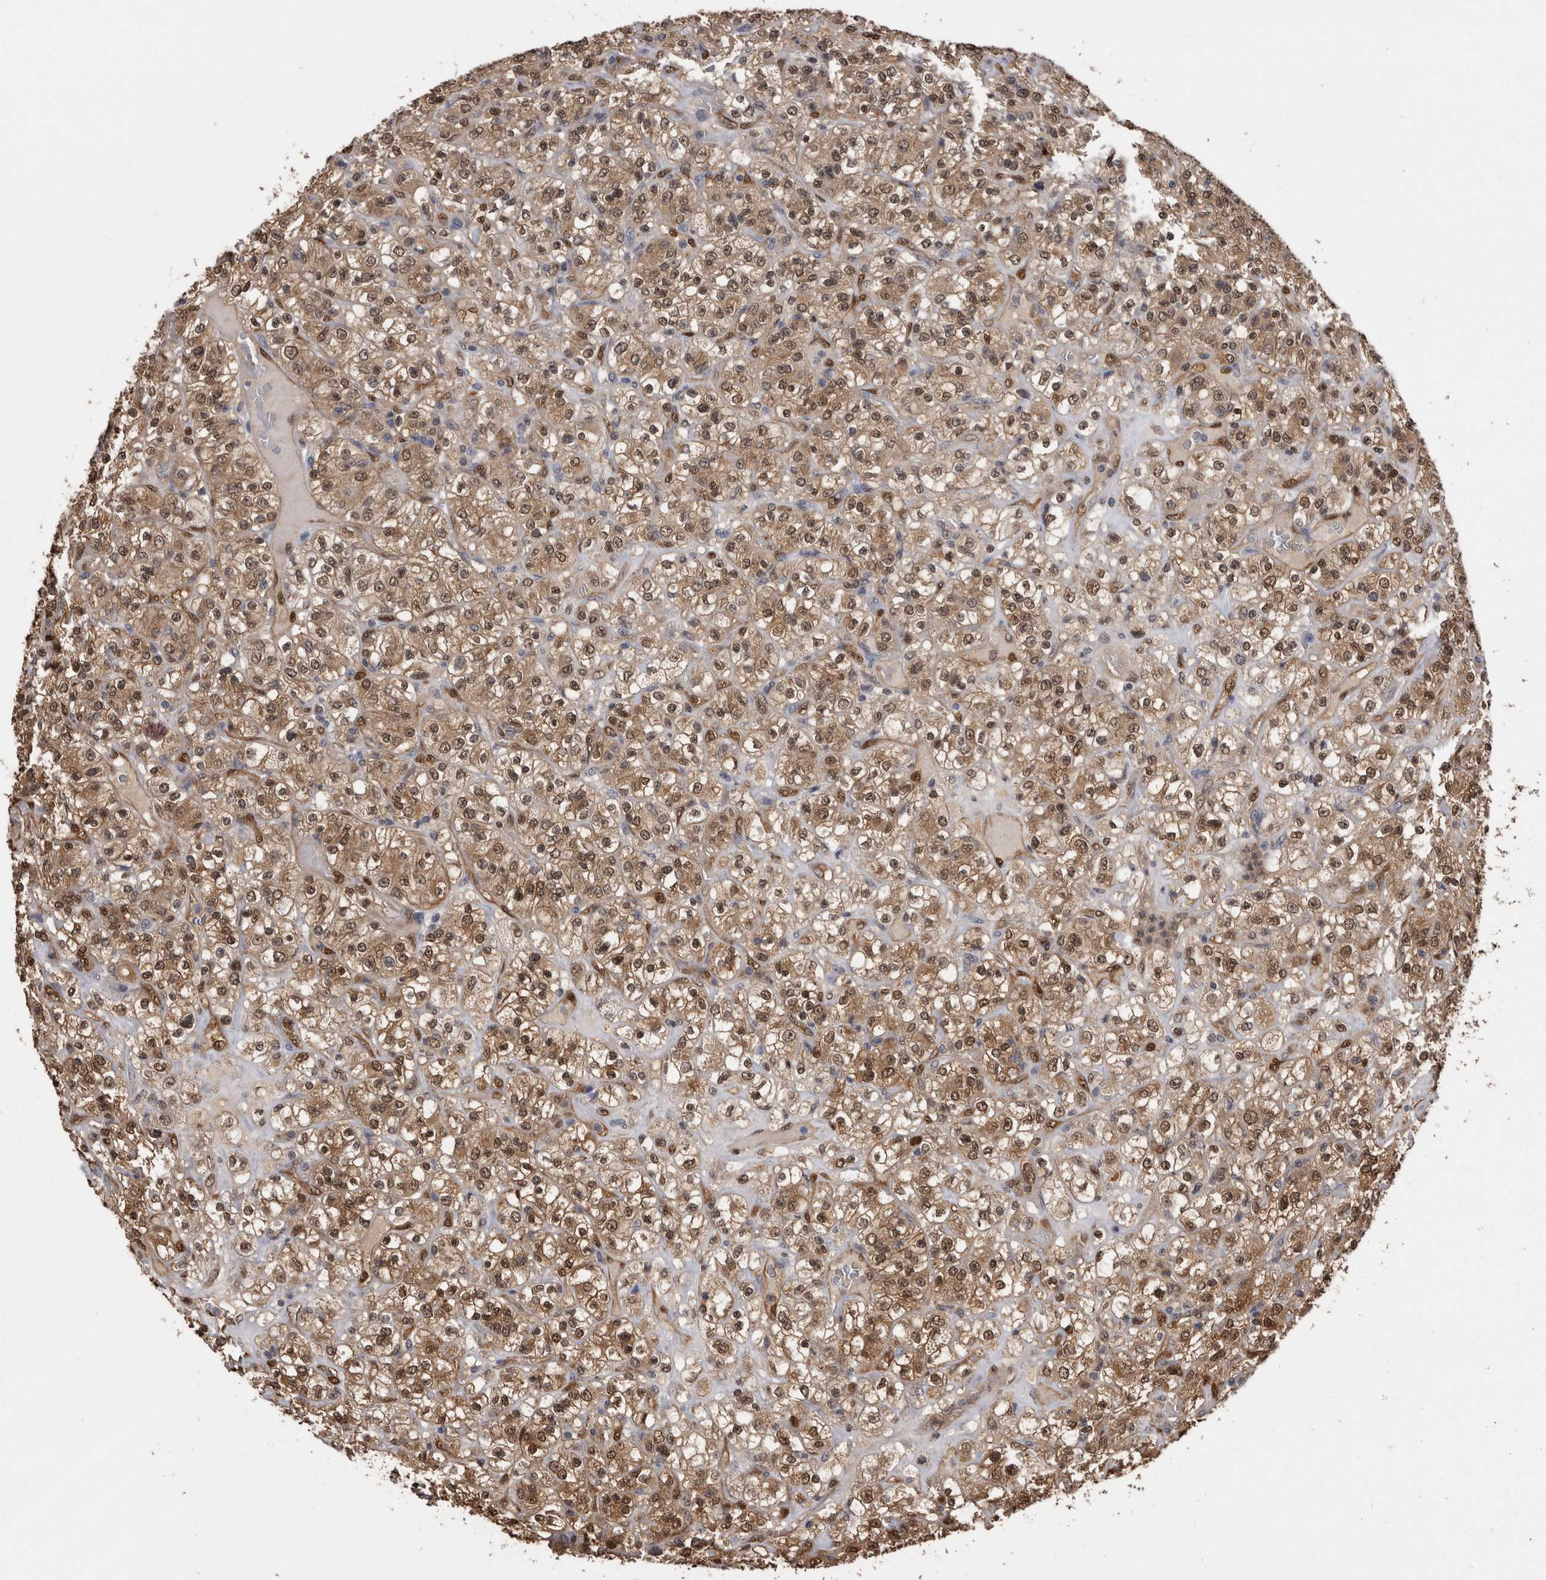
{"staining": {"intensity": "moderate", "quantity": ">75%", "location": "cytoplasmic/membranous,nuclear"}, "tissue": "renal cancer", "cell_type": "Tumor cells", "image_type": "cancer", "snomed": [{"axis": "morphology", "description": "Normal tissue, NOS"}, {"axis": "morphology", "description": "Adenocarcinoma, NOS"}, {"axis": "topography", "description": "Kidney"}], "caption": "Brown immunohistochemical staining in human adenocarcinoma (renal) shows moderate cytoplasmic/membranous and nuclear expression in approximately >75% of tumor cells.", "gene": "LXN", "patient": {"sex": "female", "age": 72}}